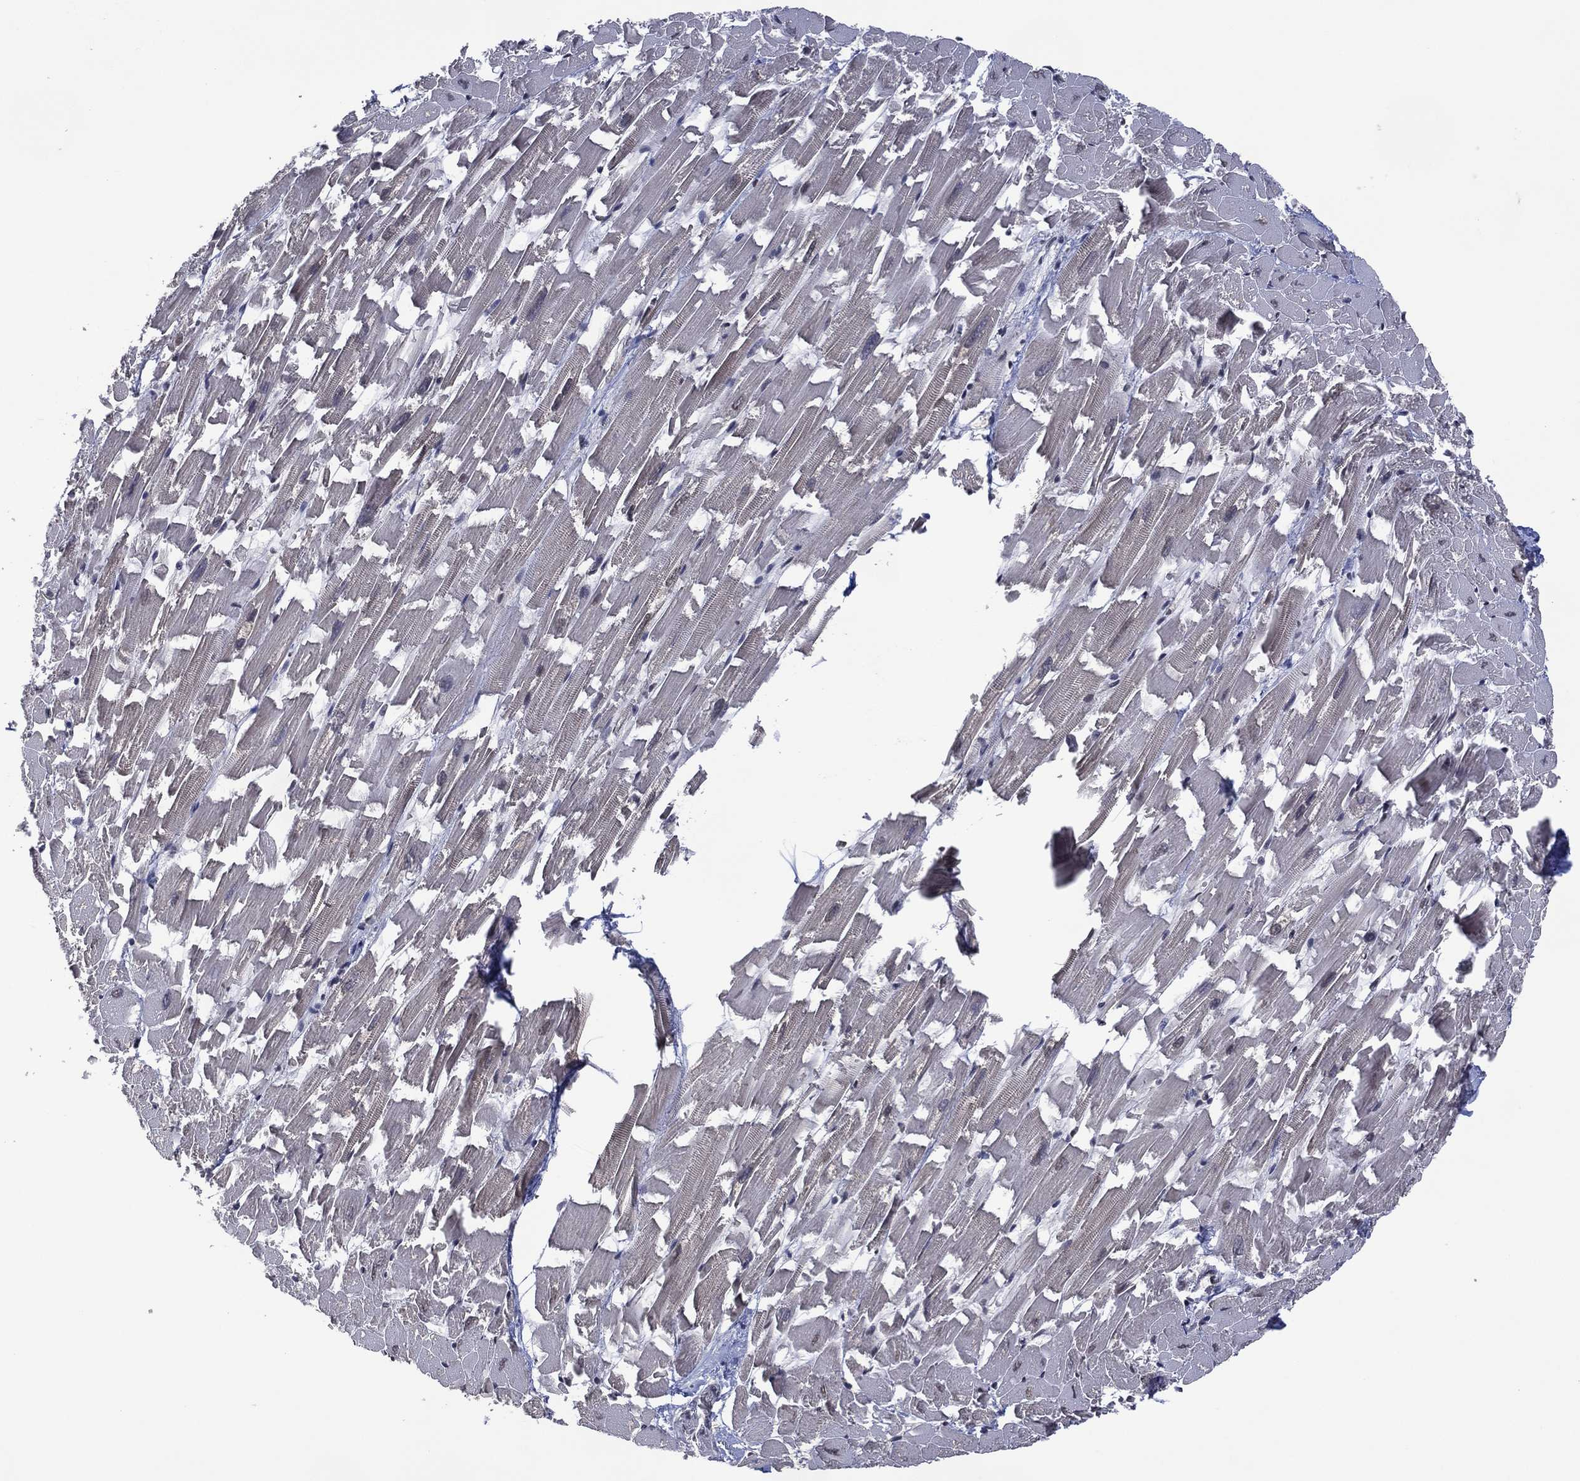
{"staining": {"intensity": "negative", "quantity": "none", "location": "none"}, "tissue": "heart muscle", "cell_type": "Cardiomyocytes", "image_type": "normal", "snomed": [{"axis": "morphology", "description": "Normal tissue, NOS"}, {"axis": "topography", "description": "Heart"}], "caption": "This is an IHC histopathology image of benign heart muscle. There is no staining in cardiomyocytes.", "gene": "EHMT1", "patient": {"sex": "female", "age": 64}}